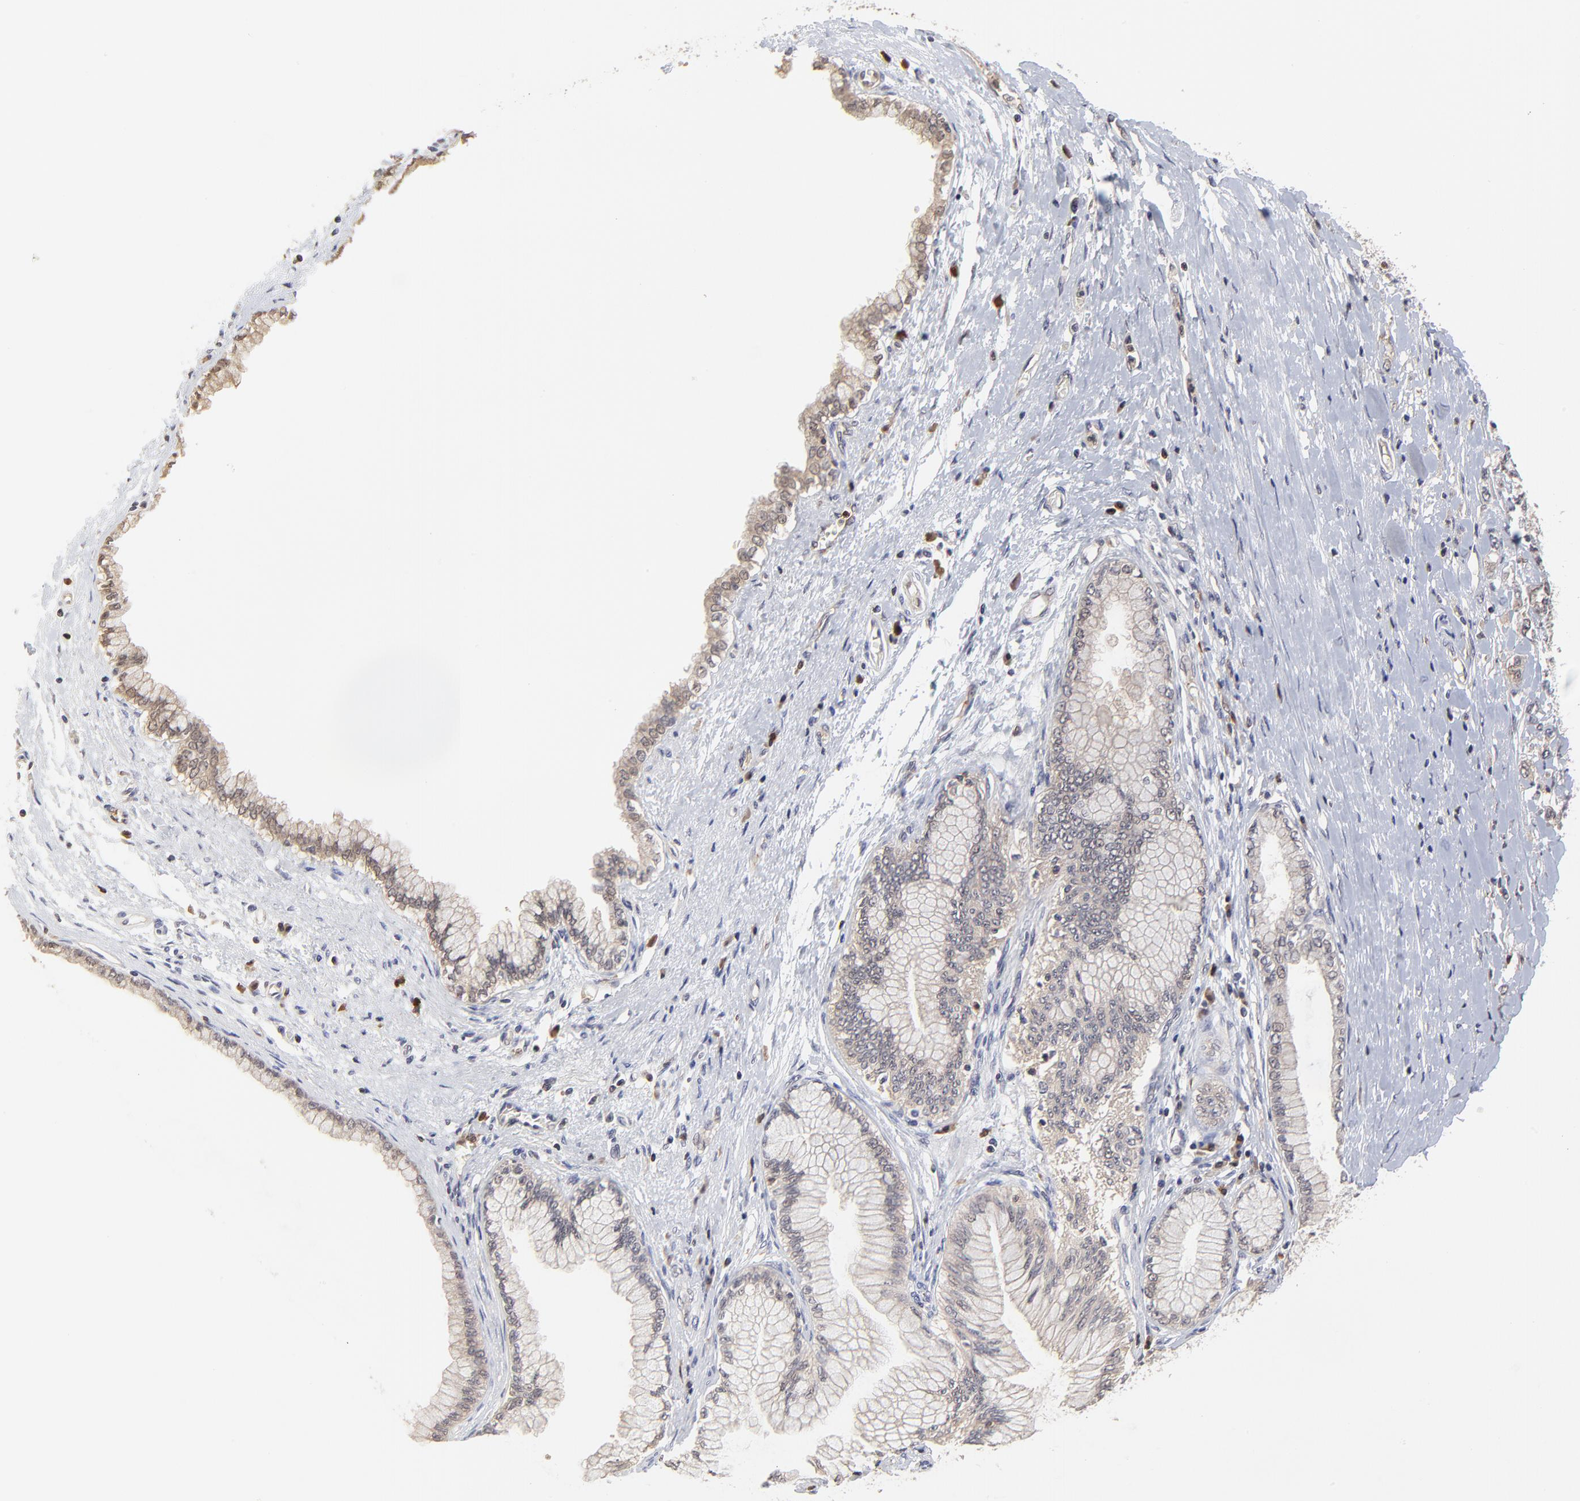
{"staining": {"intensity": "negative", "quantity": "none", "location": "none"}, "tissue": "pancreatic cancer", "cell_type": "Tumor cells", "image_type": "cancer", "snomed": [{"axis": "morphology", "description": "Adenocarcinoma, NOS"}, {"axis": "topography", "description": "Pancreas"}], "caption": "DAB immunohistochemical staining of pancreatic adenocarcinoma reveals no significant positivity in tumor cells.", "gene": "CASP3", "patient": {"sex": "male", "age": 79}}